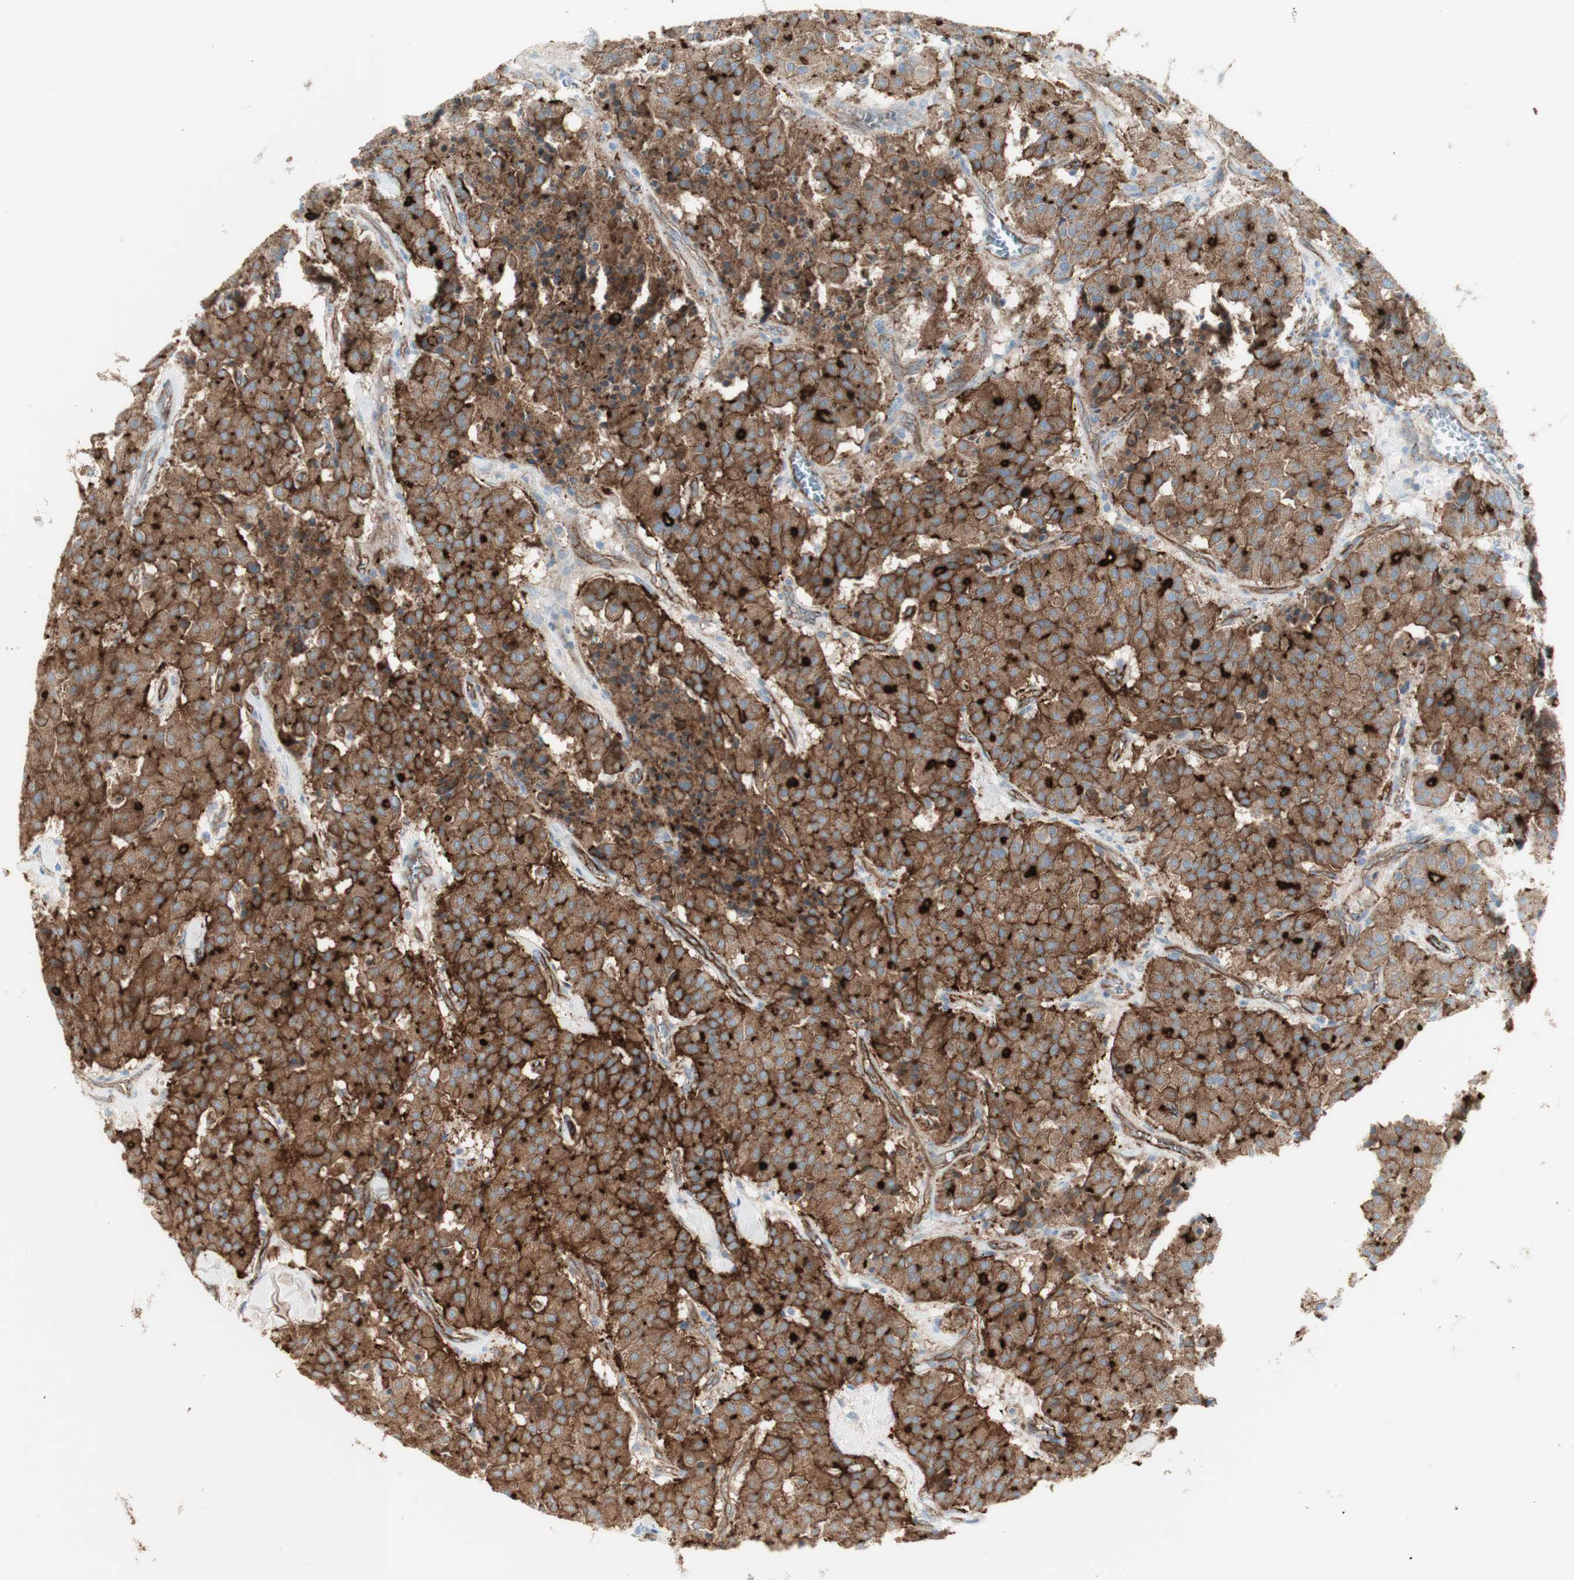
{"staining": {"intensity": "moderate", "quantity": ">75%", "location": "cytoplasmic/membranous"}, "tissue": "carcinoid", "cell_type": "Tumor cells", "image_type": "cancer", "snomed": [{"axis": "morphology", "description": "Carcinoid, malignant, NOS"}, {"axis": "topography", "description": "Lung"}], "caption": "A high-resolution photomicrograph shows IHC staining of carcinoid, which shows moderate cytoplasmic/membranous staining in about >75% of tumor cells. (DAB IHC, brown staining for protein, blue staining for nuclei).", "gene": "MYO6", "patient": {"sex": "male", "age": 30}}